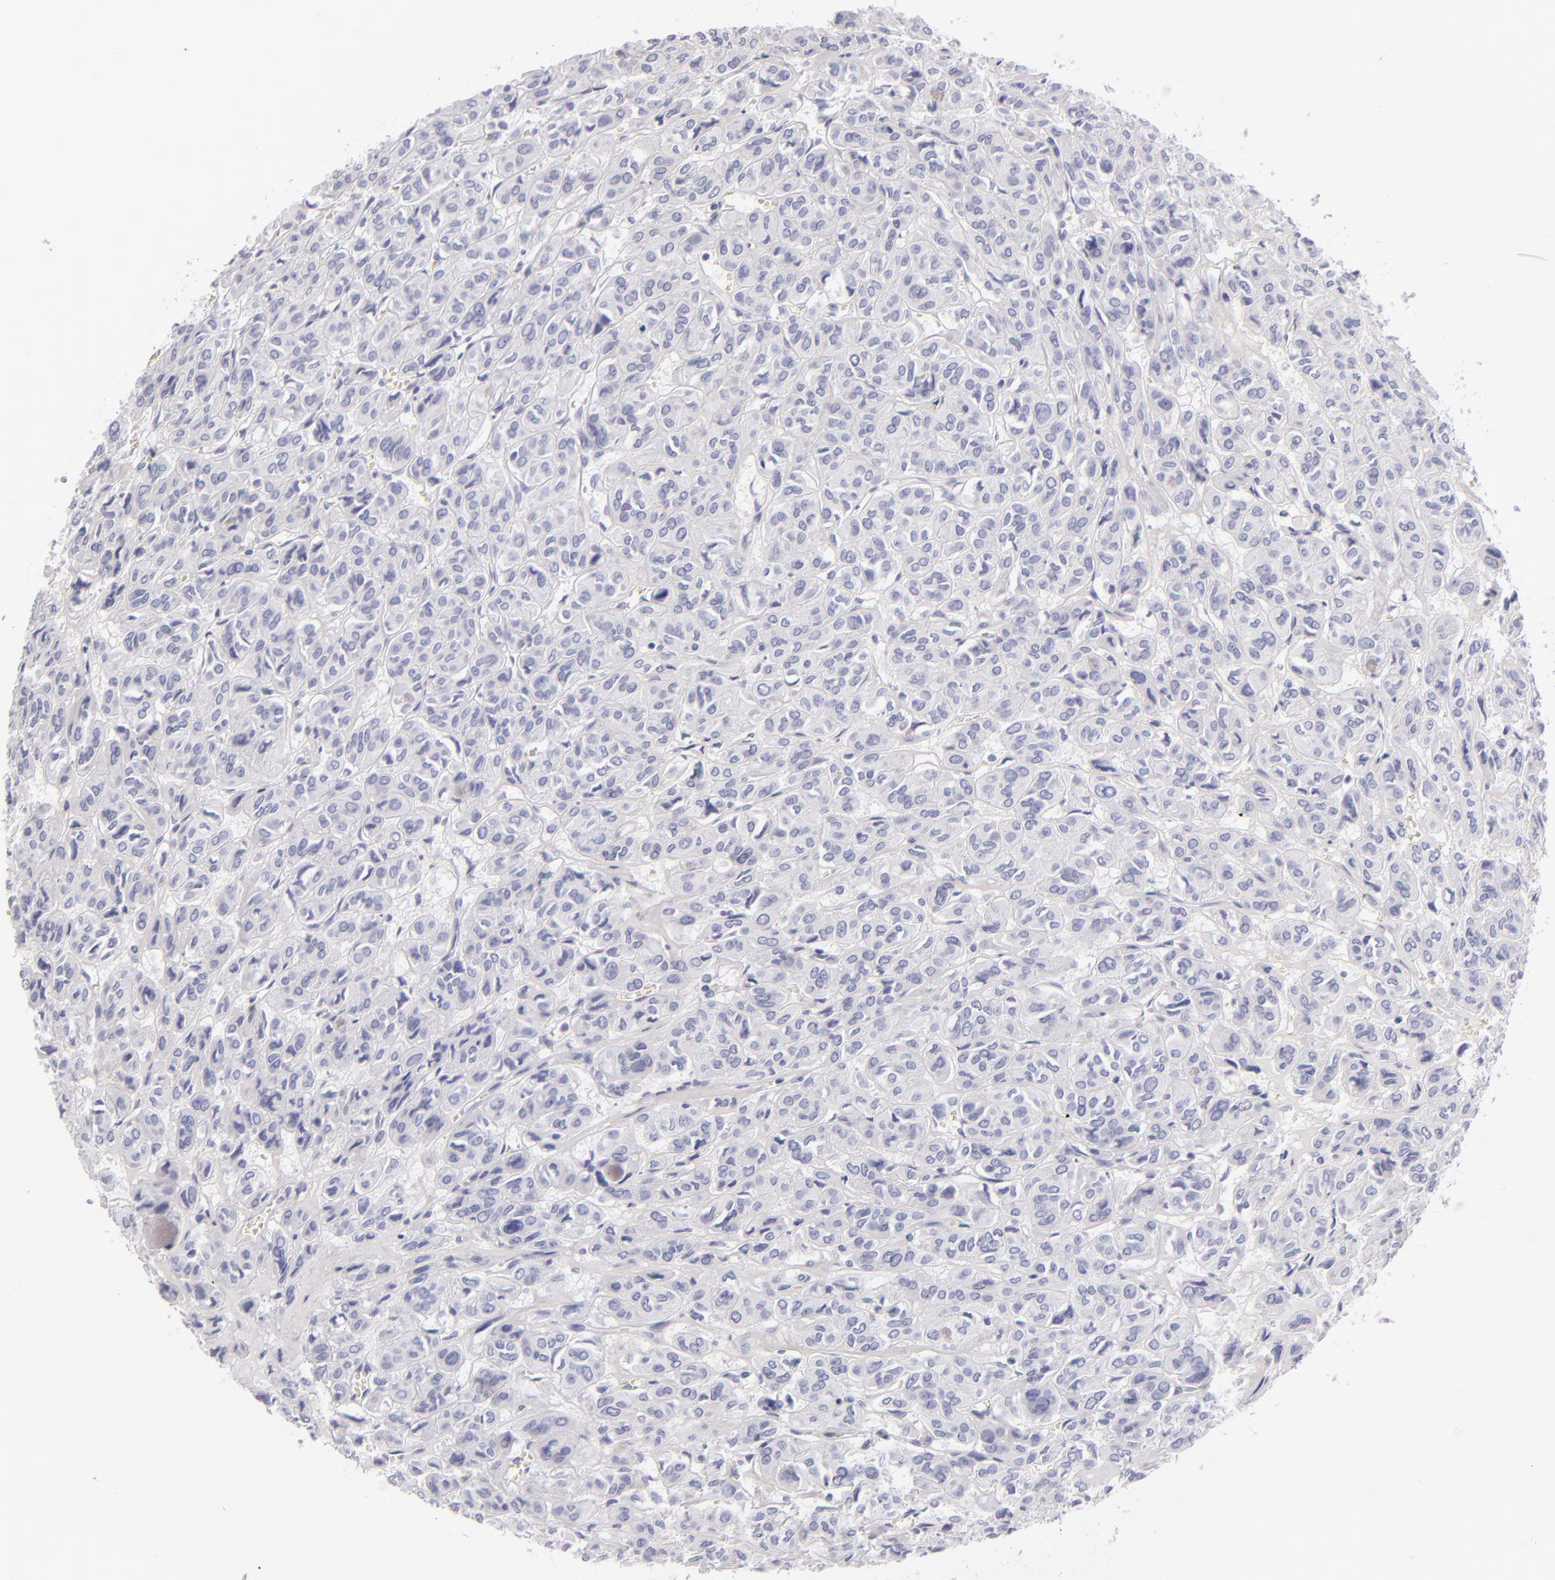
{"staining": {"intensity": "negative", "quantity": "none", "location": "none"}, "tissue": "thyroid cancer", "cell_type": "Tumor cells", "image_type": "cancer", "snomed": [{"axis": "morphology", "description": "Follicular adenoma carcinoma, NOS"}, {"axis": "topography", "description": "Thyroid gland"}], "caption": "Protein analysis of thyroid follicular adenoma carcinoma shows no significant staining in tumor cells.", "gene": "FABP1", "patient": {"sex": "female", "age": 71}}